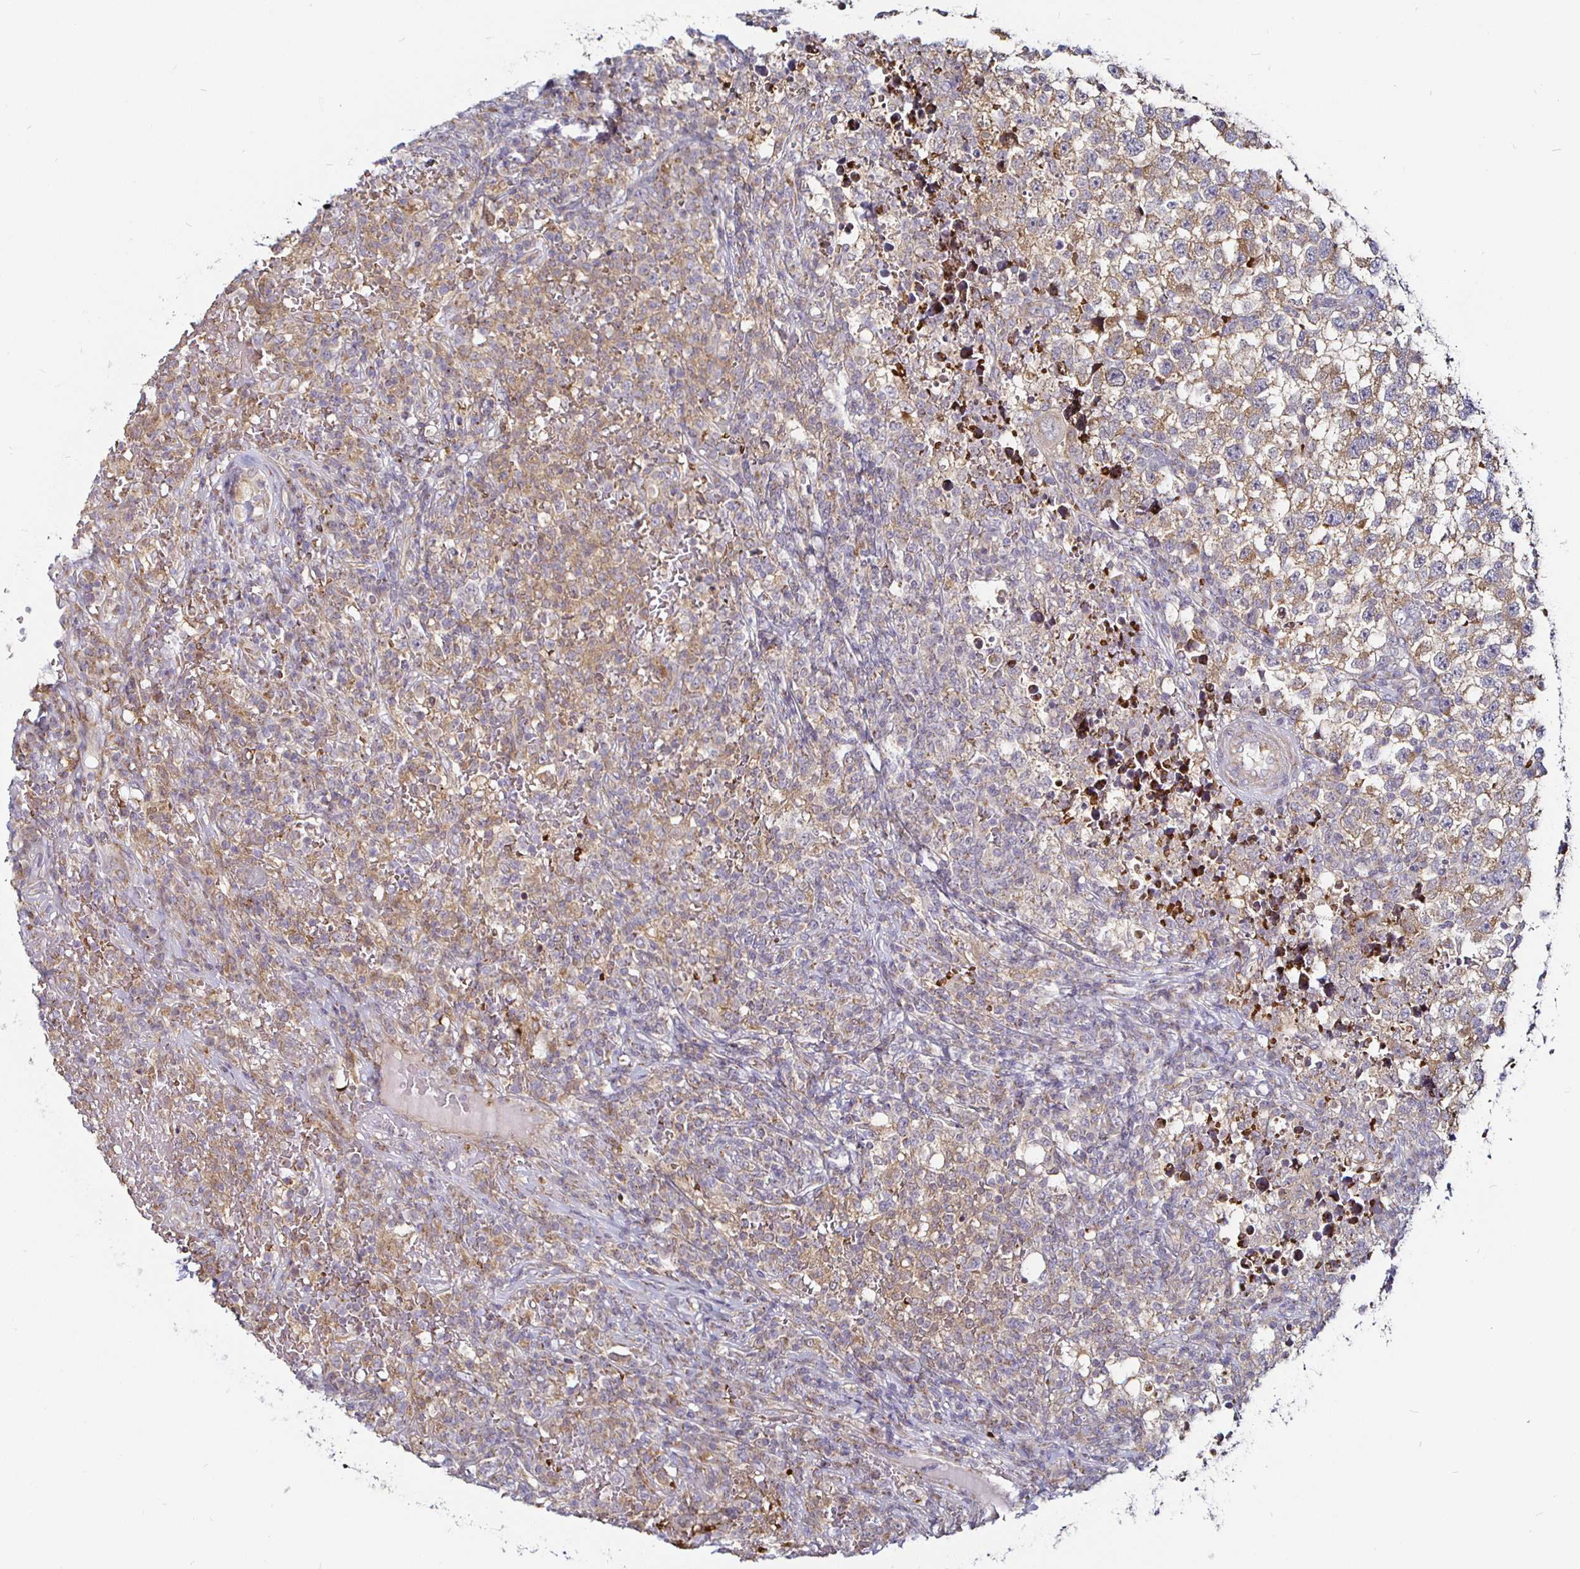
{"staining": {"intensity": "moderate", "quantity": ">75%", "location": "cytoplasmic/membranous"}, "tissue": "testis cancer", "cell_type": "Tumor cells", "image_type": "cancer", "snomed": [{"axis": "morphology", "description": "Seminoma, NOS"}, {"axis": "topography", "description": "Testis"}], "caption": "An image of human seminoma (testis) stained for a protein demonstrates moderate cytoplasmic/membranous brown staining in tumor cells.", "gene": "ATG3", "patient": {"sex": "male", "age": 22}}